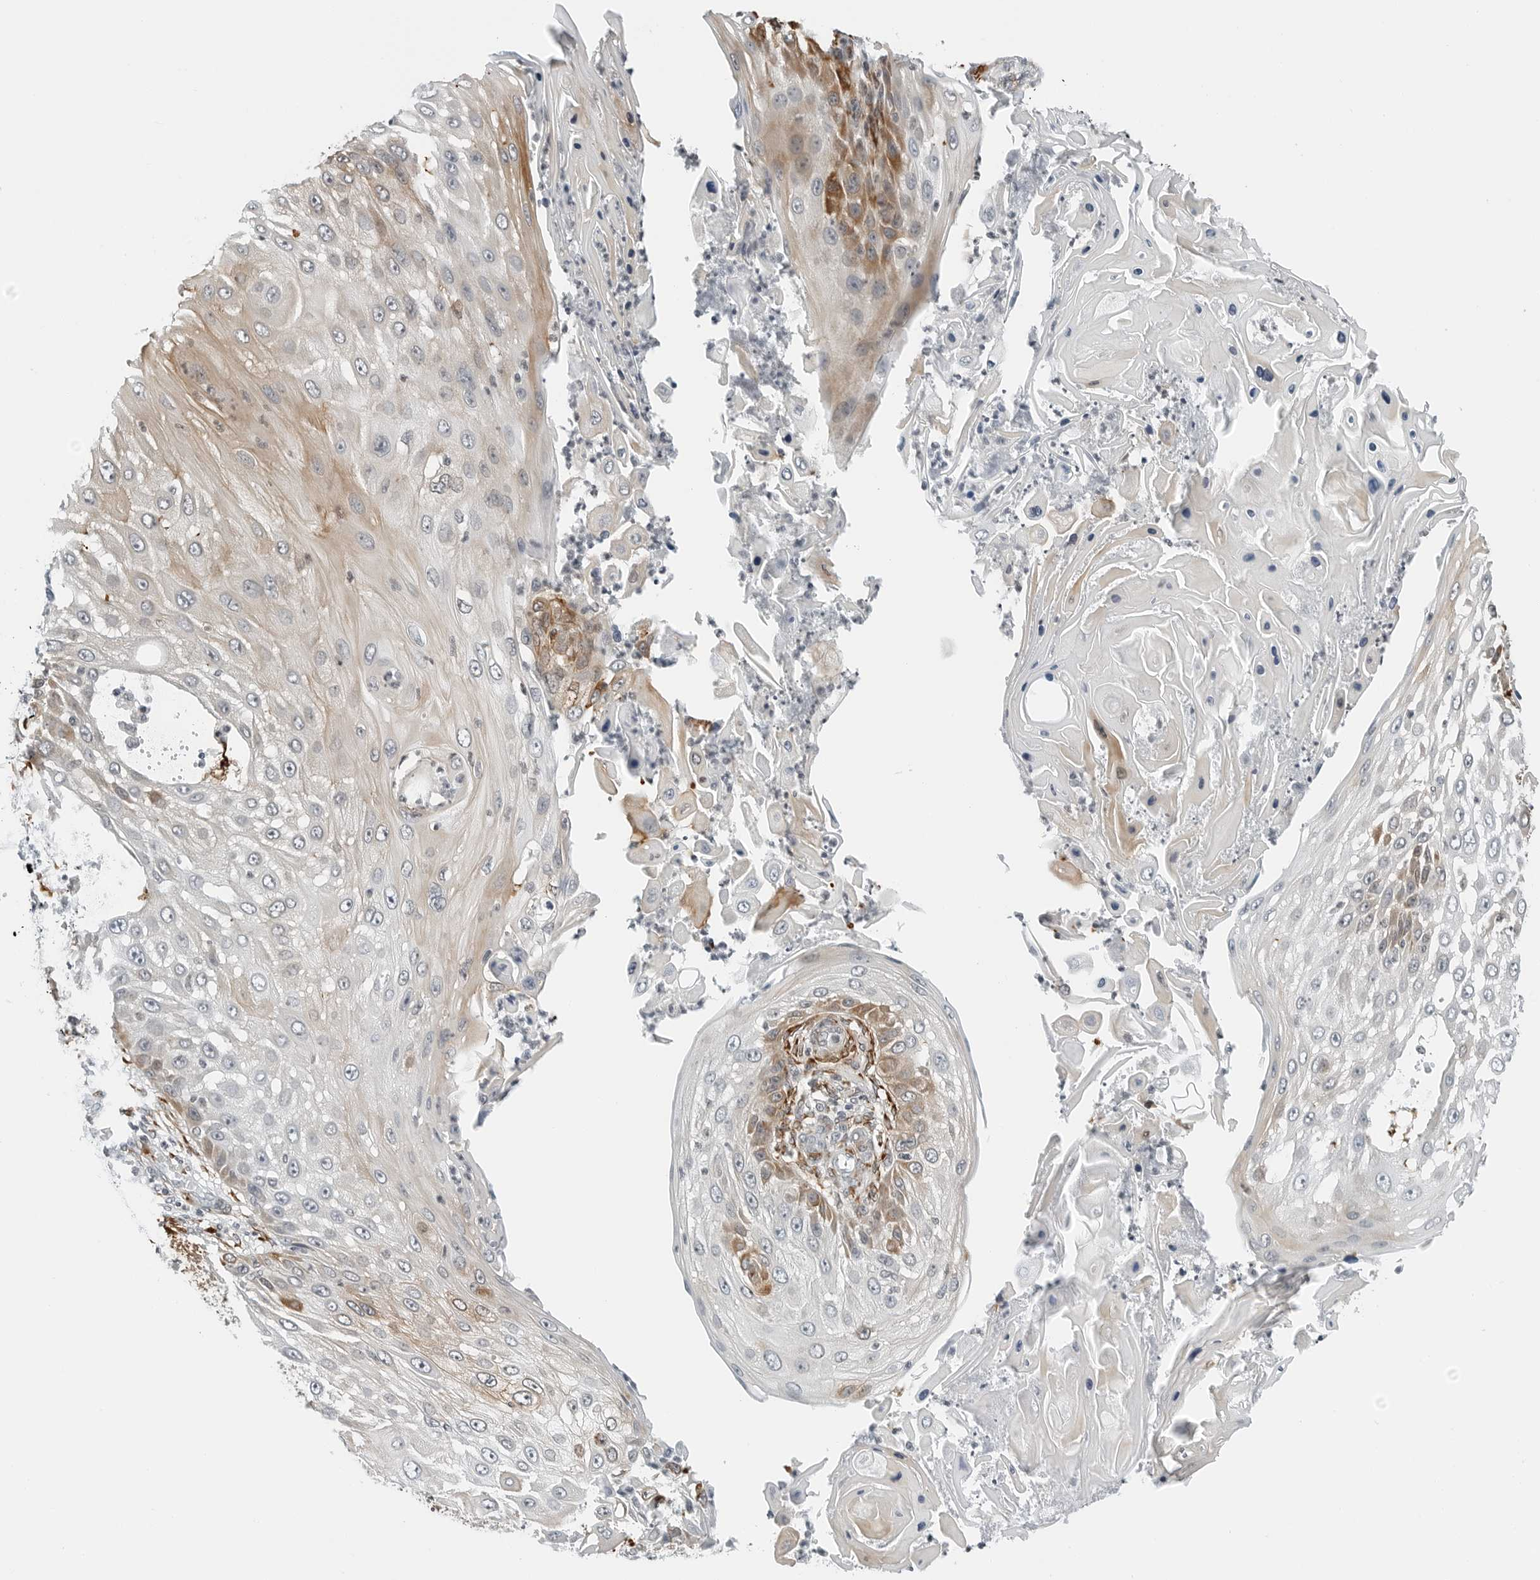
{"staining": {"intensity": "moderate", "quantity": "<25%", "location": "cytoplasmic/membranous"}, "tissue": "skin cancer", "cell_type": "Tumor cells", "image_type": "cancer", "snomed": [{"axis": "morphology", "description": "Squamous cell carcinoma, NOS"}, {"axis": "topography", "description": "Skin"}], "caption": "Human skin cancer (squamous cell carcinoma) stained for a protein (brown) demonstrates moderate cytoplasmic/membranous positive expression in approximately <25% of tumor cells.", "gene": "P4HA2", "patient": {"sex": "female", "age": 44}}